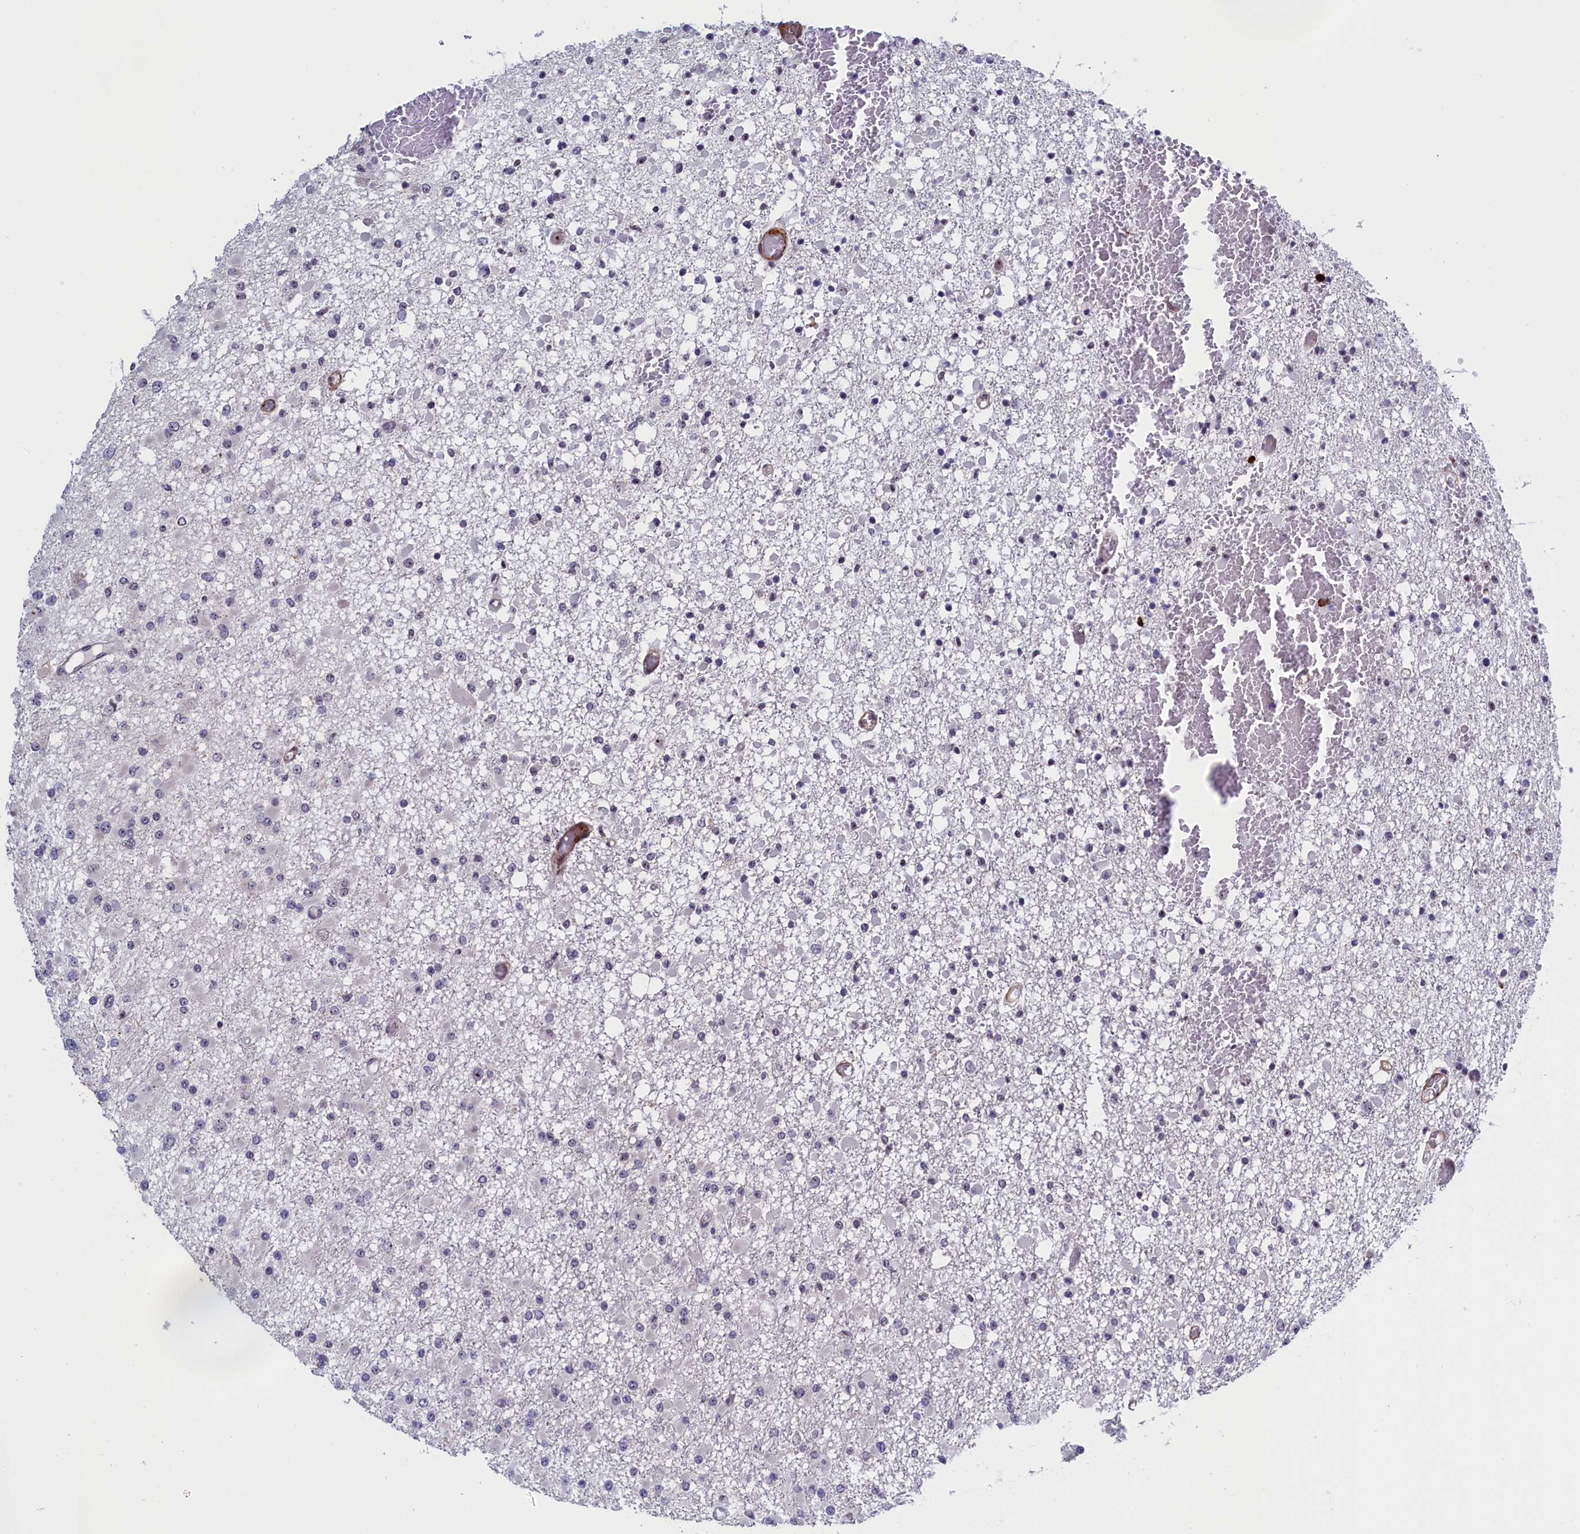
{"staining": {"intensity": "negative", "quantity": "none", "location": "none"}, "tissue": "glioma", "cell_type": "Tumor cells", "image_type": "cancer", "snomed": [{"axis": "morphology", "description": "Glioma, malignant, Low grade"}, {"axis": "topography", "description": "Brain"}], "caption": "Tumor cells are negative for brown protein staining in malignant low-grade glioma.", "gene": "PPAN", "patient": {"sex": "female", "age": 22}}